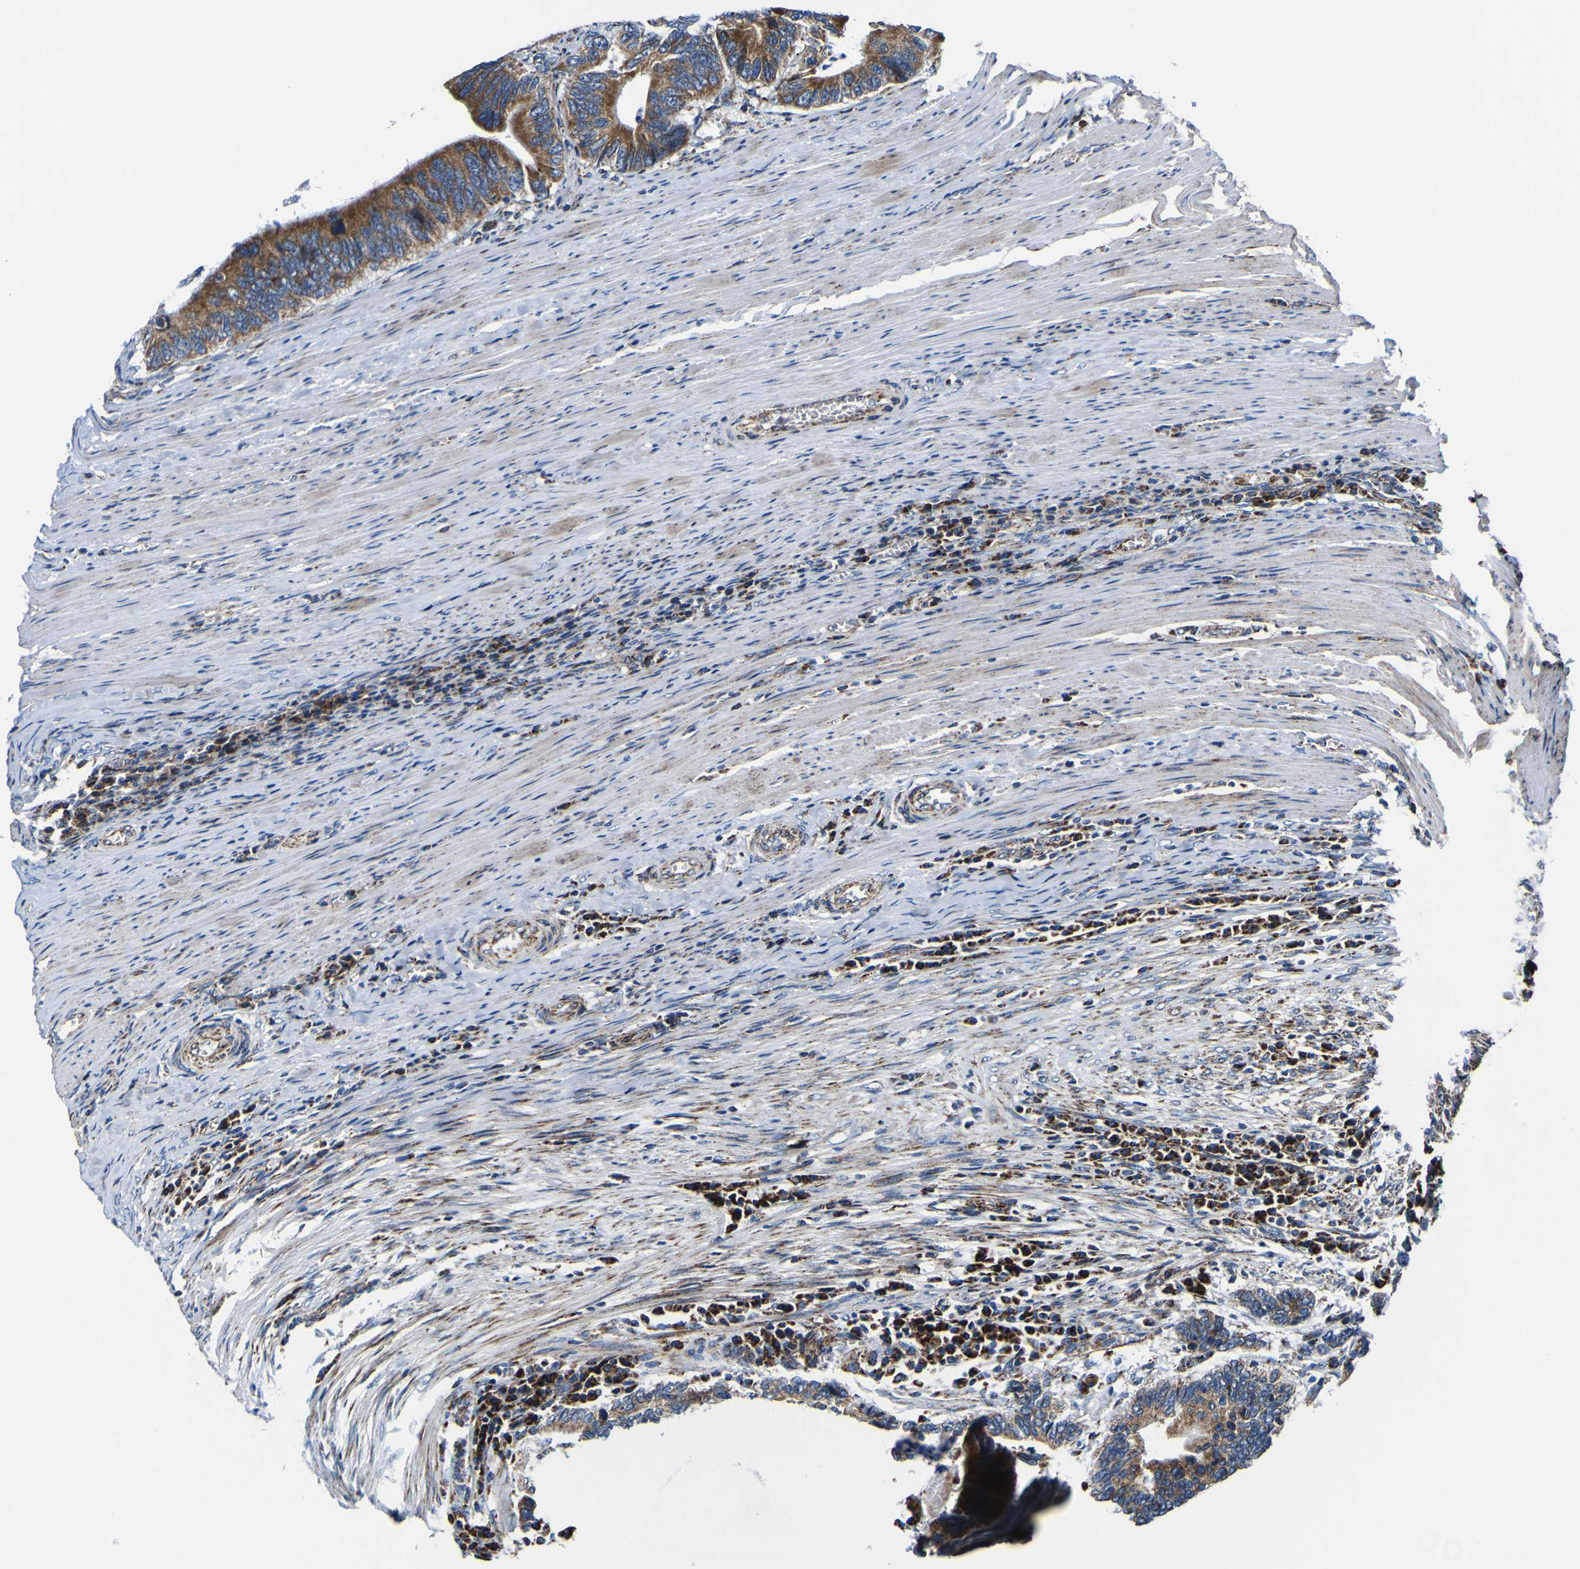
{"staining": {"intensity": "strong", "quantity": ">75%", "location": "cytoplasmic/membranous"}, "tissue": "colorectal cancer", "cell_type": "Tumor cells", "image_type": "cancer", "snomed": [{"axis": "morphology", "description": "Adenocarcinoma, NOS"}, {"axis": "topography", "description": "Colon"}], "caption": "Immunohistochemical staining of colorectal cancer displays high levels of strong cytoplasmic/membranous protein staining in approximately >75% of tumor cells.", "gene": "PTRH2", "patient": {"sex": "male", "age": 72}}